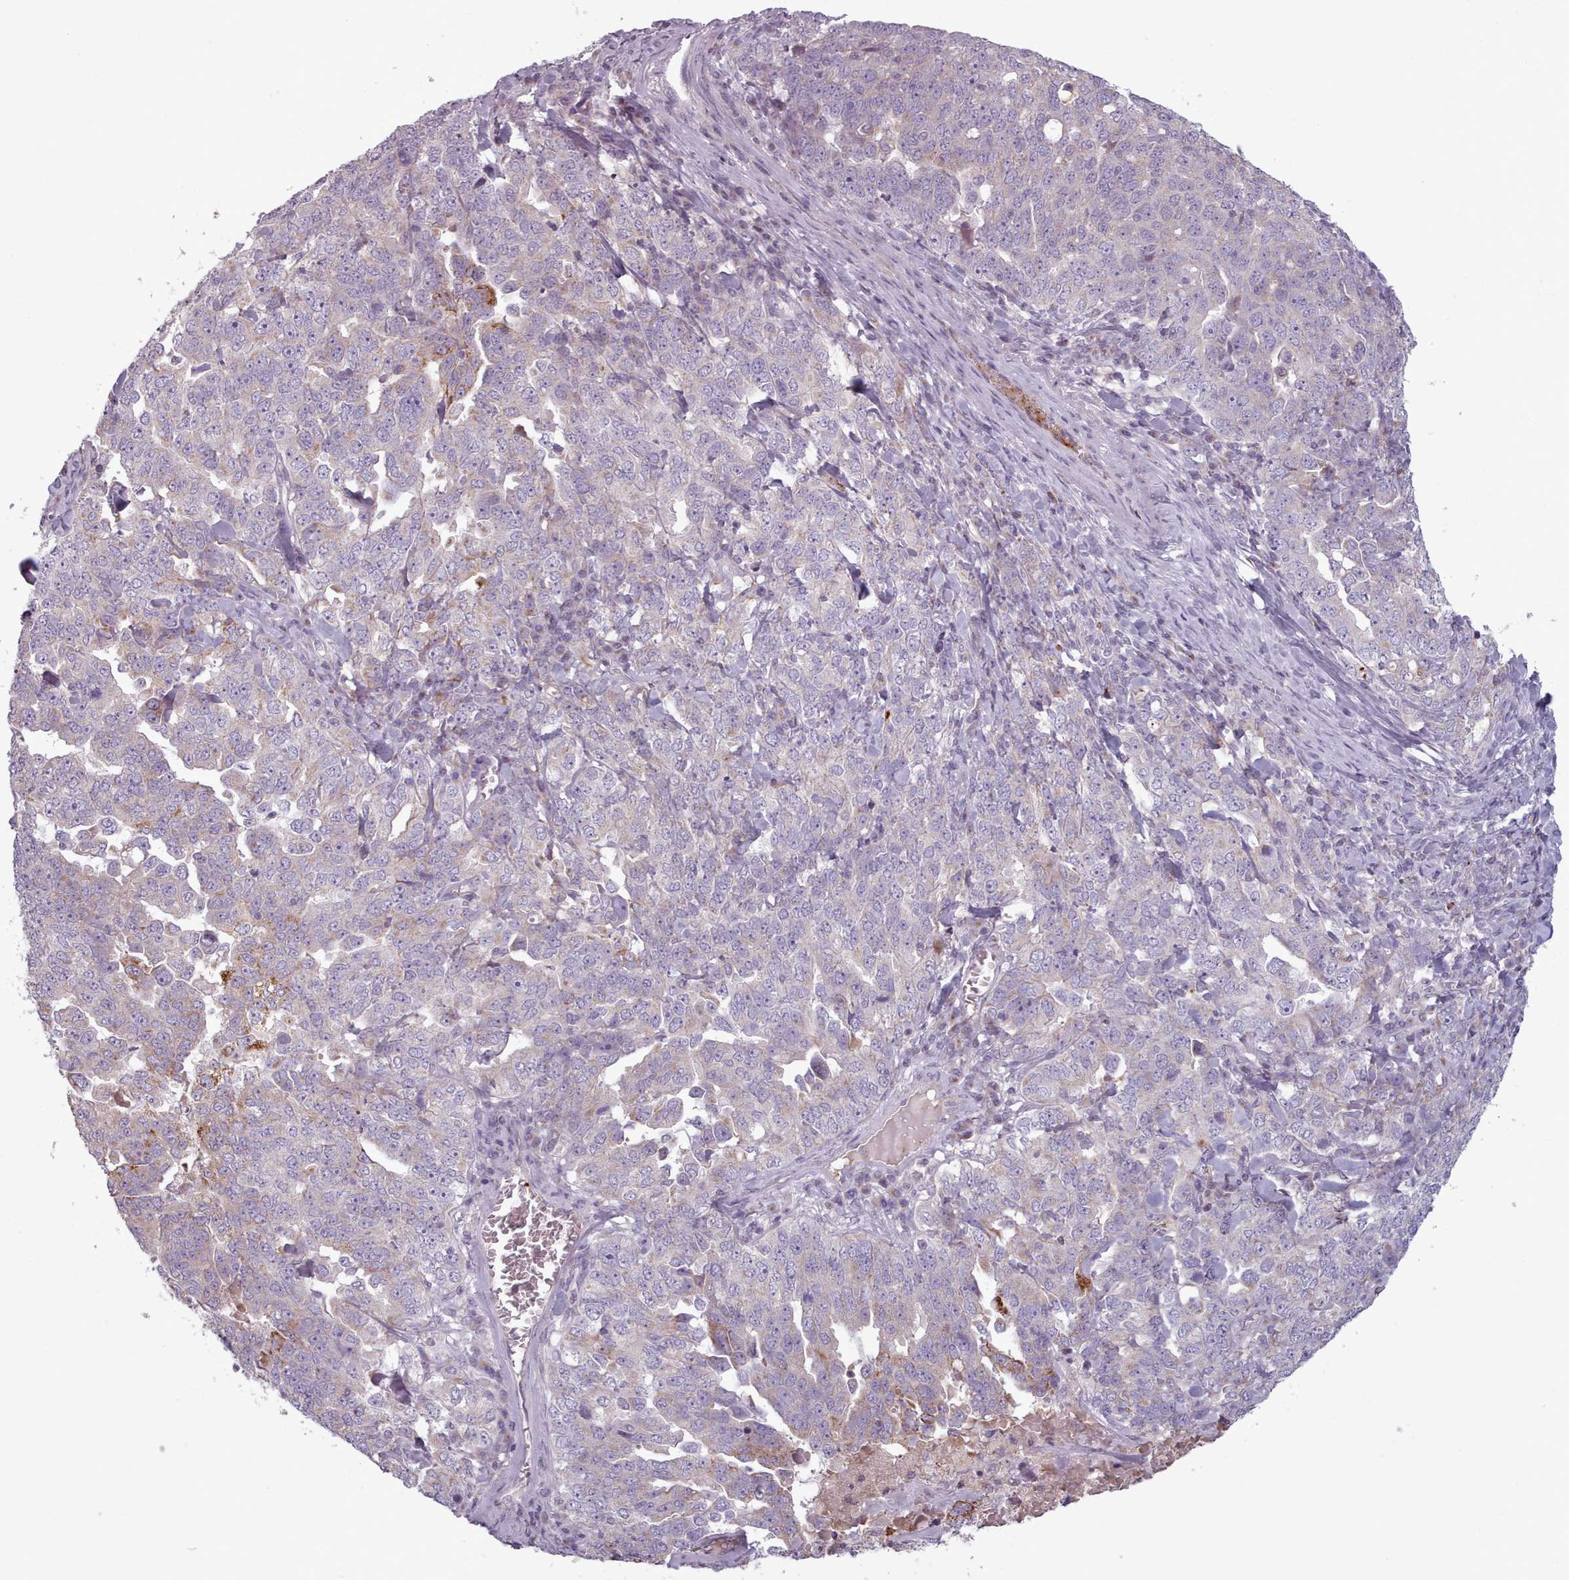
{"staining": {"intensity": "moderate", "quantity": "<25%", "location": "cytoplasmic/membranous"}, "tissue": "ovarian cancer", "cell_type": "Tumor cells", "image_type": "cancer", "snomed": [{"axis": "morphology", "description": "Carcinoma, endometroid"}, {"axis": "topography", "description": "Ovary"}], "caption": "High-power microscopy captured an immunohistochemistry (IHC) micrograph of endometroid carcinoma (ovarian), revealing moderate cytoplasmic/membranous positivity in about <25% of tumor cells.", "gene": "LAPTM5", "patient": {"sex": "female", "age": 62}}